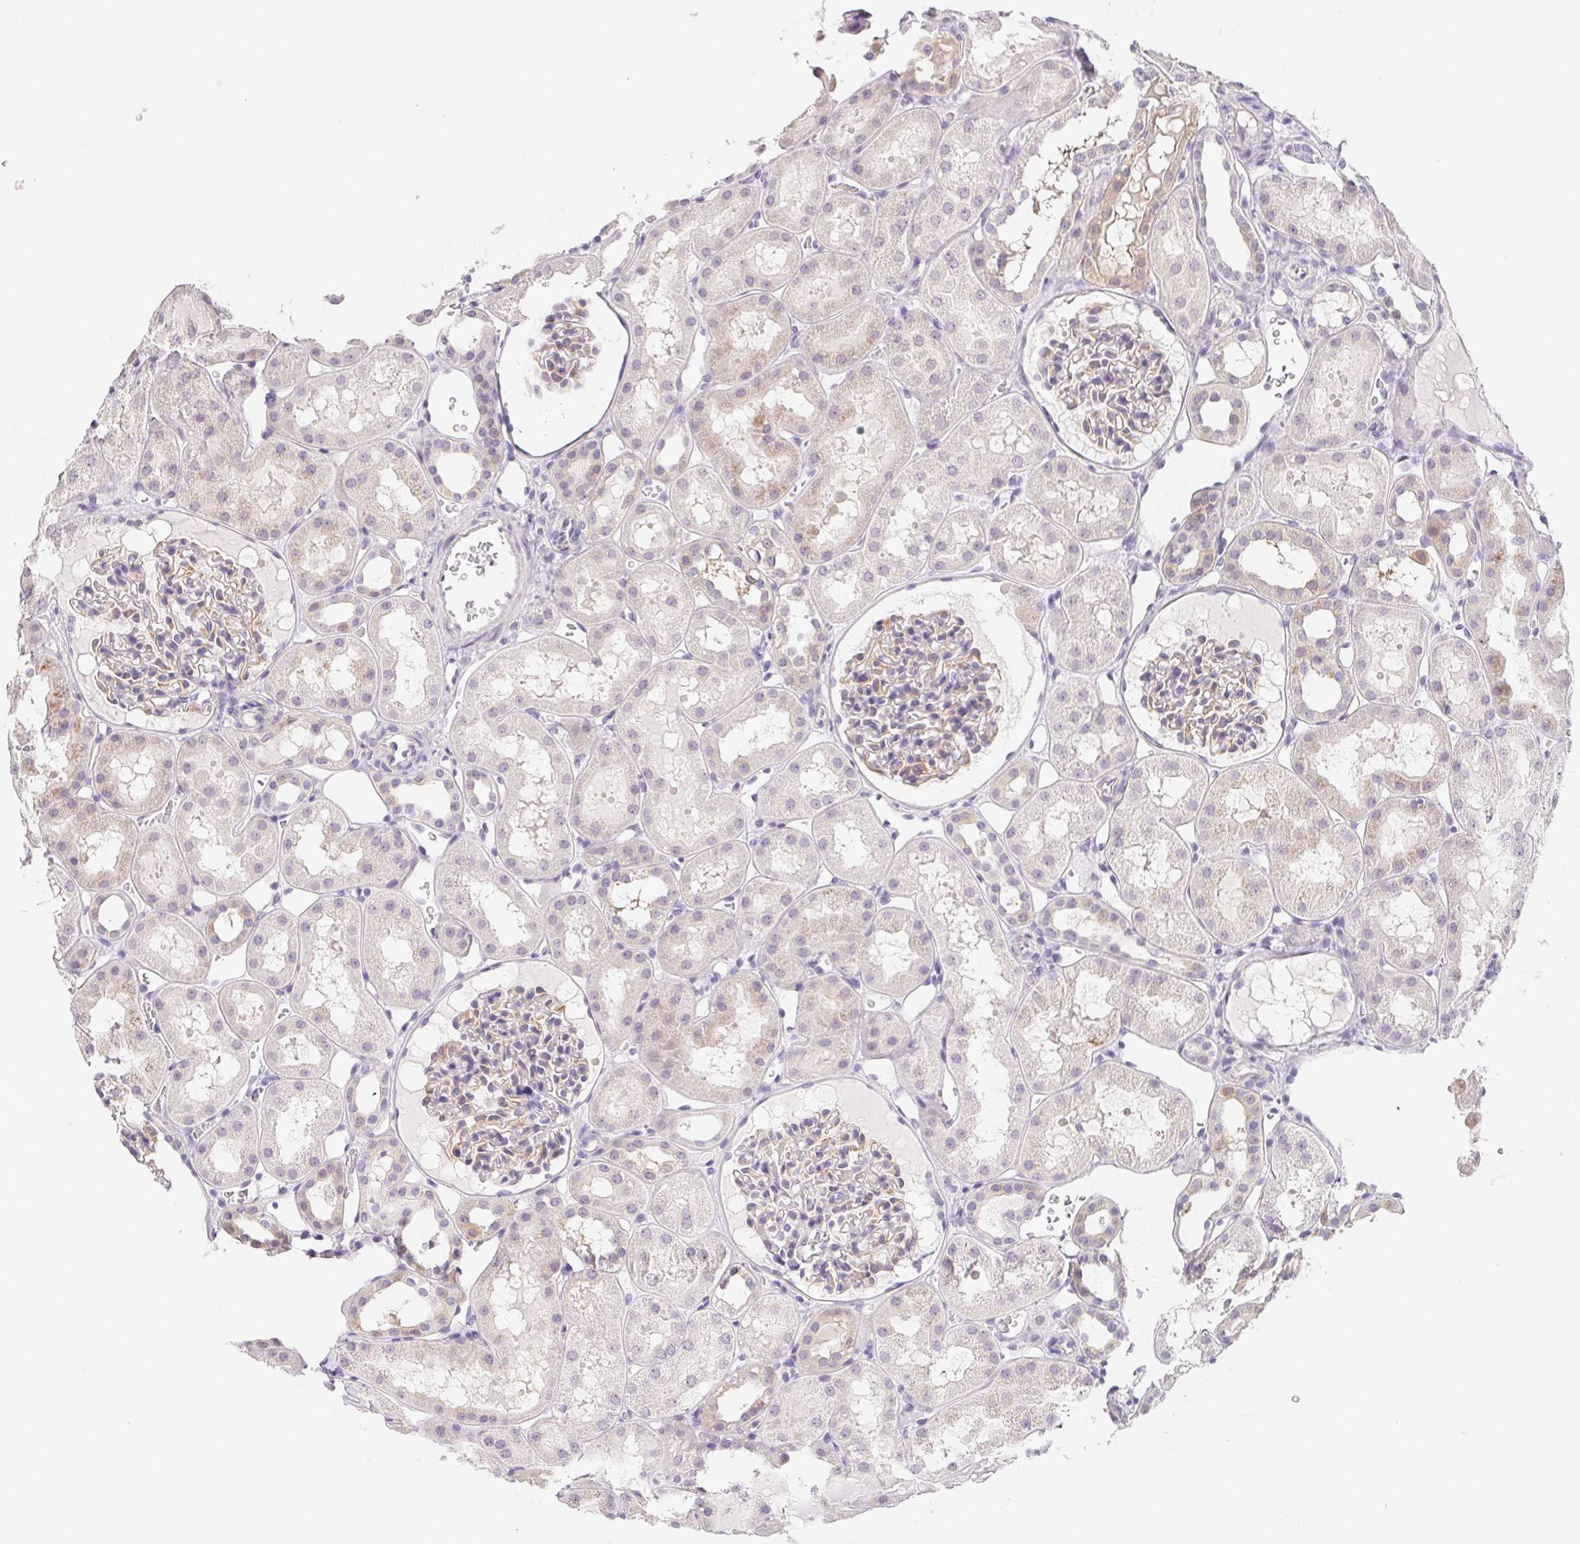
{"staining": {"intensity": "weak", "quantity": "25%-75%", "location": "cytoplasmic/membranous"}, "tissue": "kidney", "cell_type": "Cells in glomeruli", "image_type": "normal", "snomed": [{"axis": "morphology", "description": "Normal tissue, NOS"}, {"axis": "topography", "description": "Kidney"}, {"axis": "topography", "description": "Urinary bladder"}], "caption": "Cells in glomeruli show low levels of weak cytoplasmic/membranous staining in about 25%-75% of cells in normal kidney. (DAB = brown stain, brightfield microscopy at high magnification).", "gene": "ZBBX", "patient": {"sex": "male", "age": 16}}